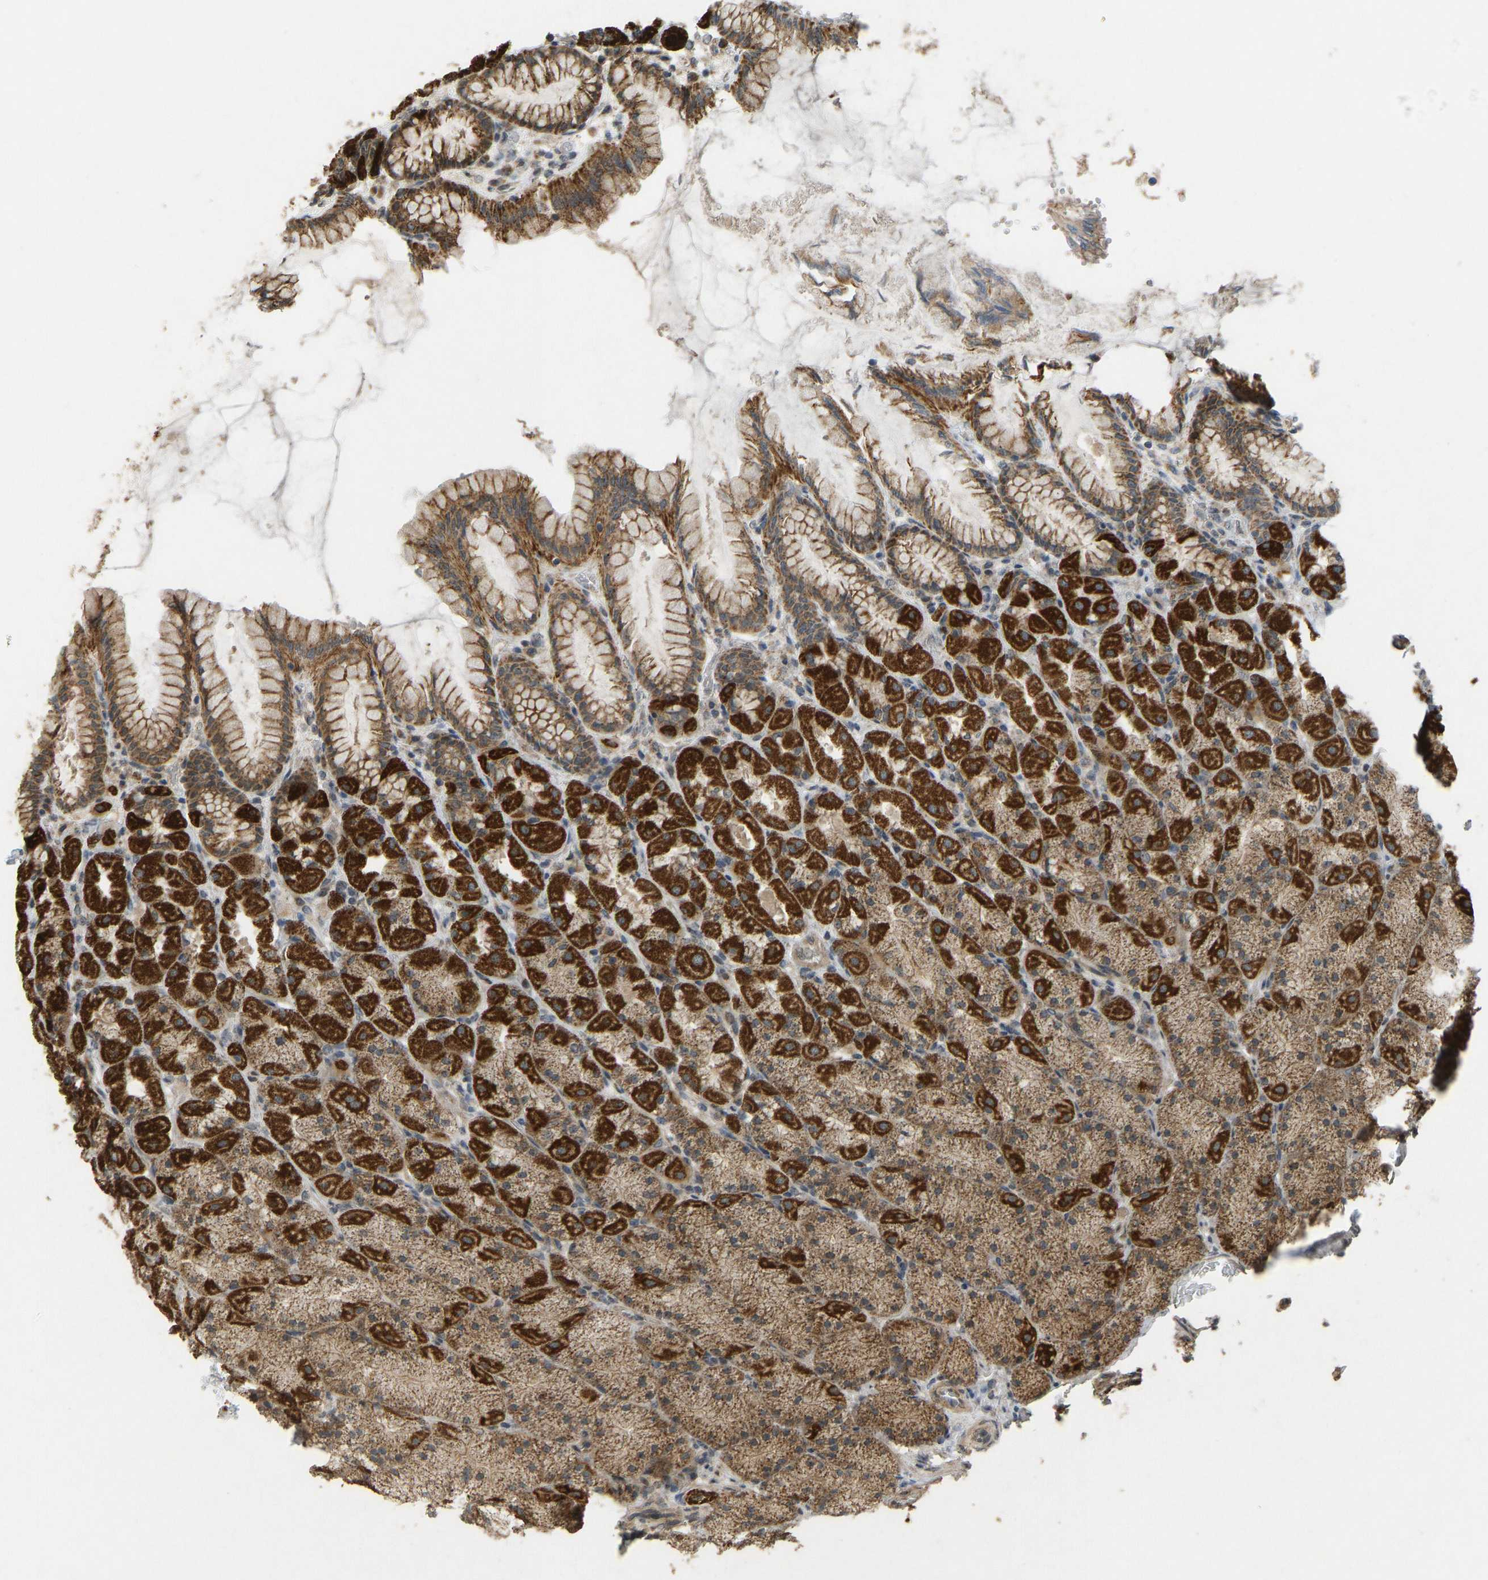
{"staining": {"intensity": "strong", "quantity": ">75%", "location": "cytoplasmic/membranous"}, "tissue": "stomach", "cell_type": "Glandular cells", "image_type": "normal", "snomed": [{"axis": "morphology", "description": "Normal tissue, NOS"}, {"axis": "topography", "description": "Stomach, upper"}], "caption": "A high-resolution photomicrograph shows IHC staining of benign stomach, which shows strong cytoplasmic/membranous staining in about >75% of glandular cells. Using DAB (3,3'-diaminobenzidine) (brown) and hematoxylin (blue) stains, captured at high magnification using brightfield microscopy.", "gene": "ACADS", "patient": {"sex": "female", "age": 56}}